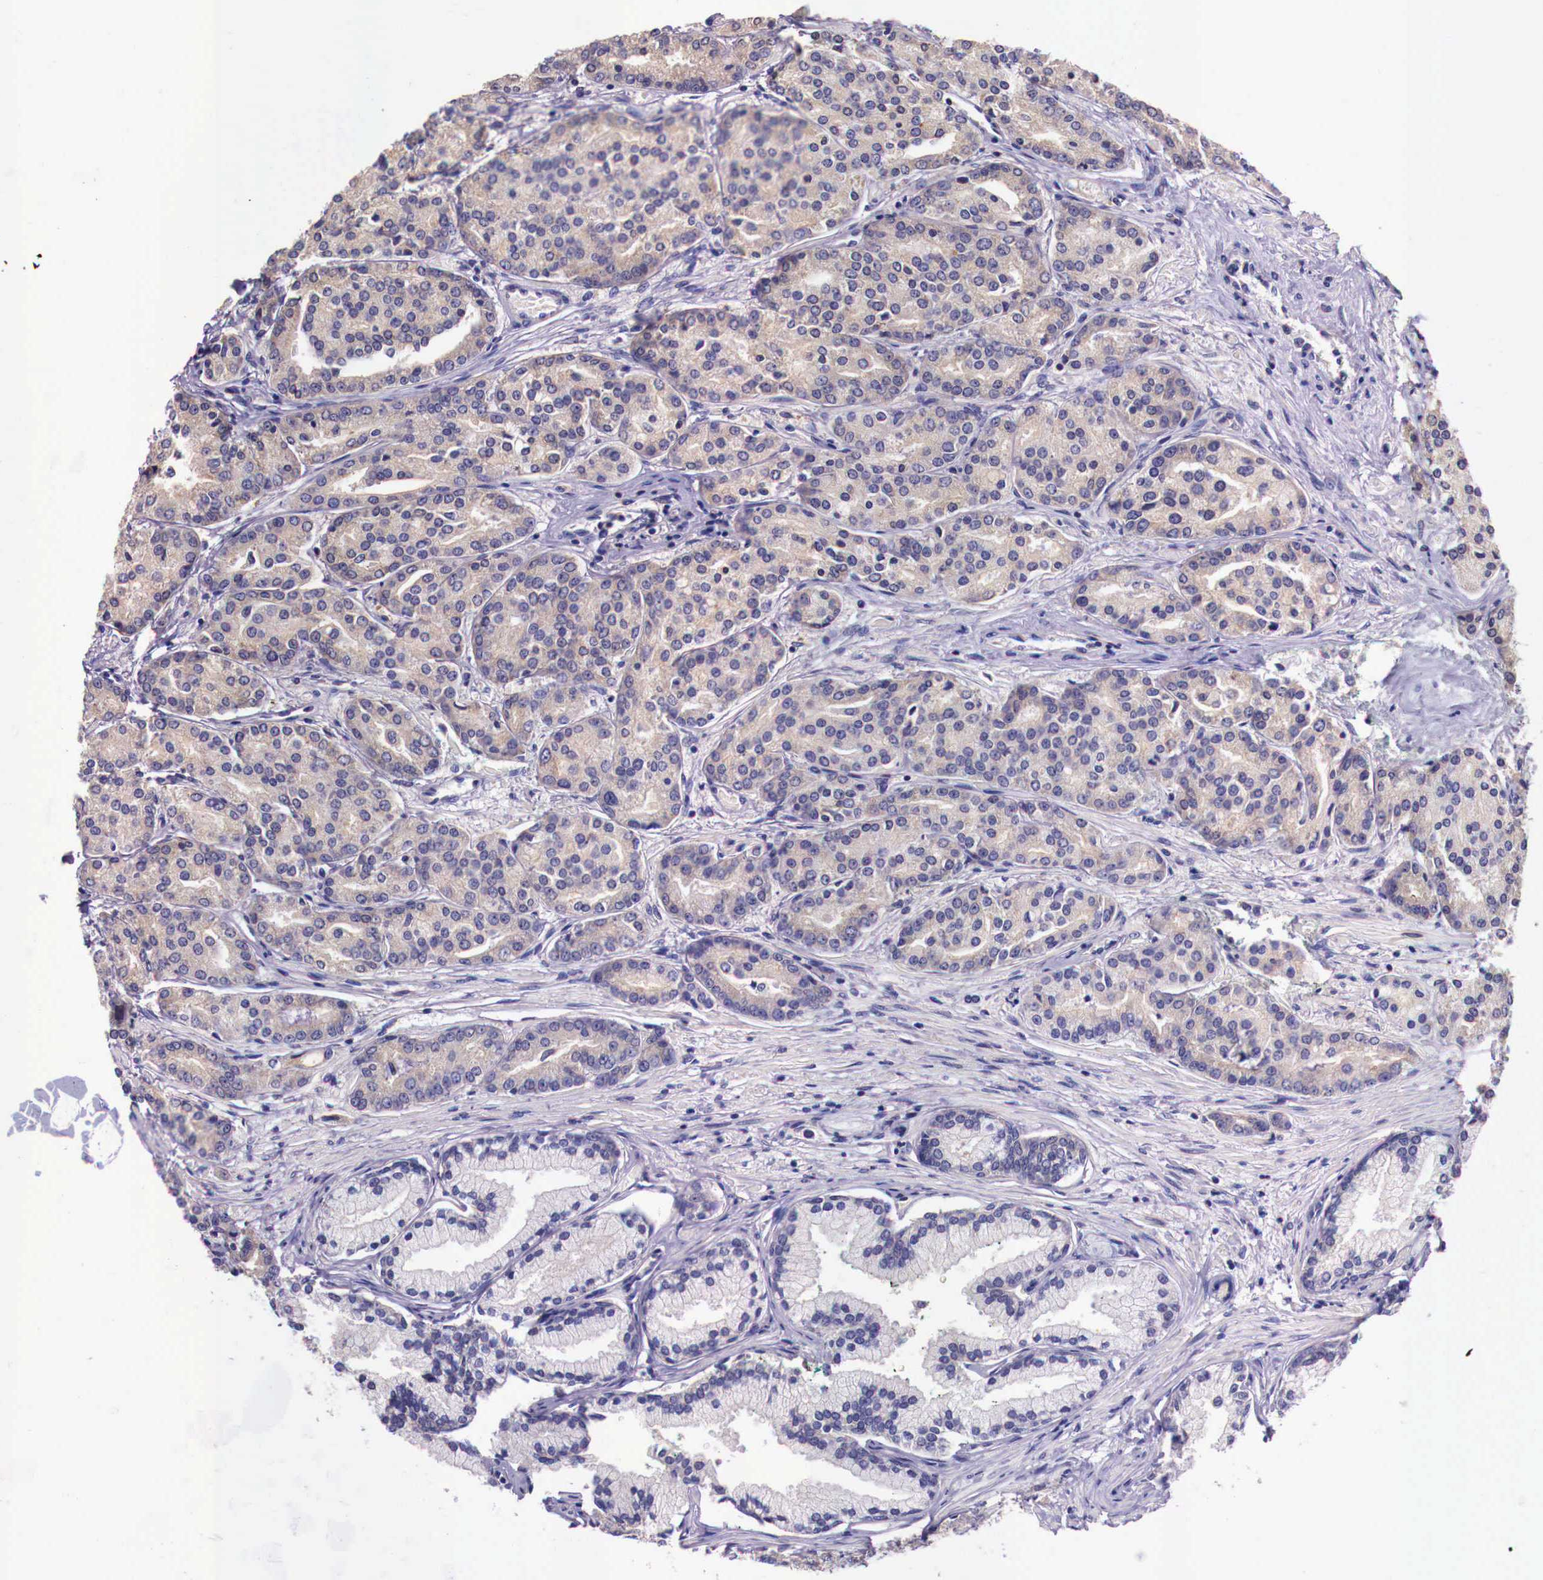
{"staining": {"intensity": "weak", "quantity": ">75%", "location": "cytoplasmic/membranous"}, "tissue": "prostate cancer", "cell_type": "Tumor cells", "image_type": "cancer", "snomed": [{"axis": "morphology", "description": "Adenocarcinoma, High grade"}, {"axis": "topography", "description": "Prostate"}], "caption": "High-power microscopy captured an IHC histopathology image of prostate cancer, revealing weak cytoplasmic/membranous expression in about >75% of tumor cells.", "gene": "GRIPAP1", "patient": {"sex": "male", "age": 64}}